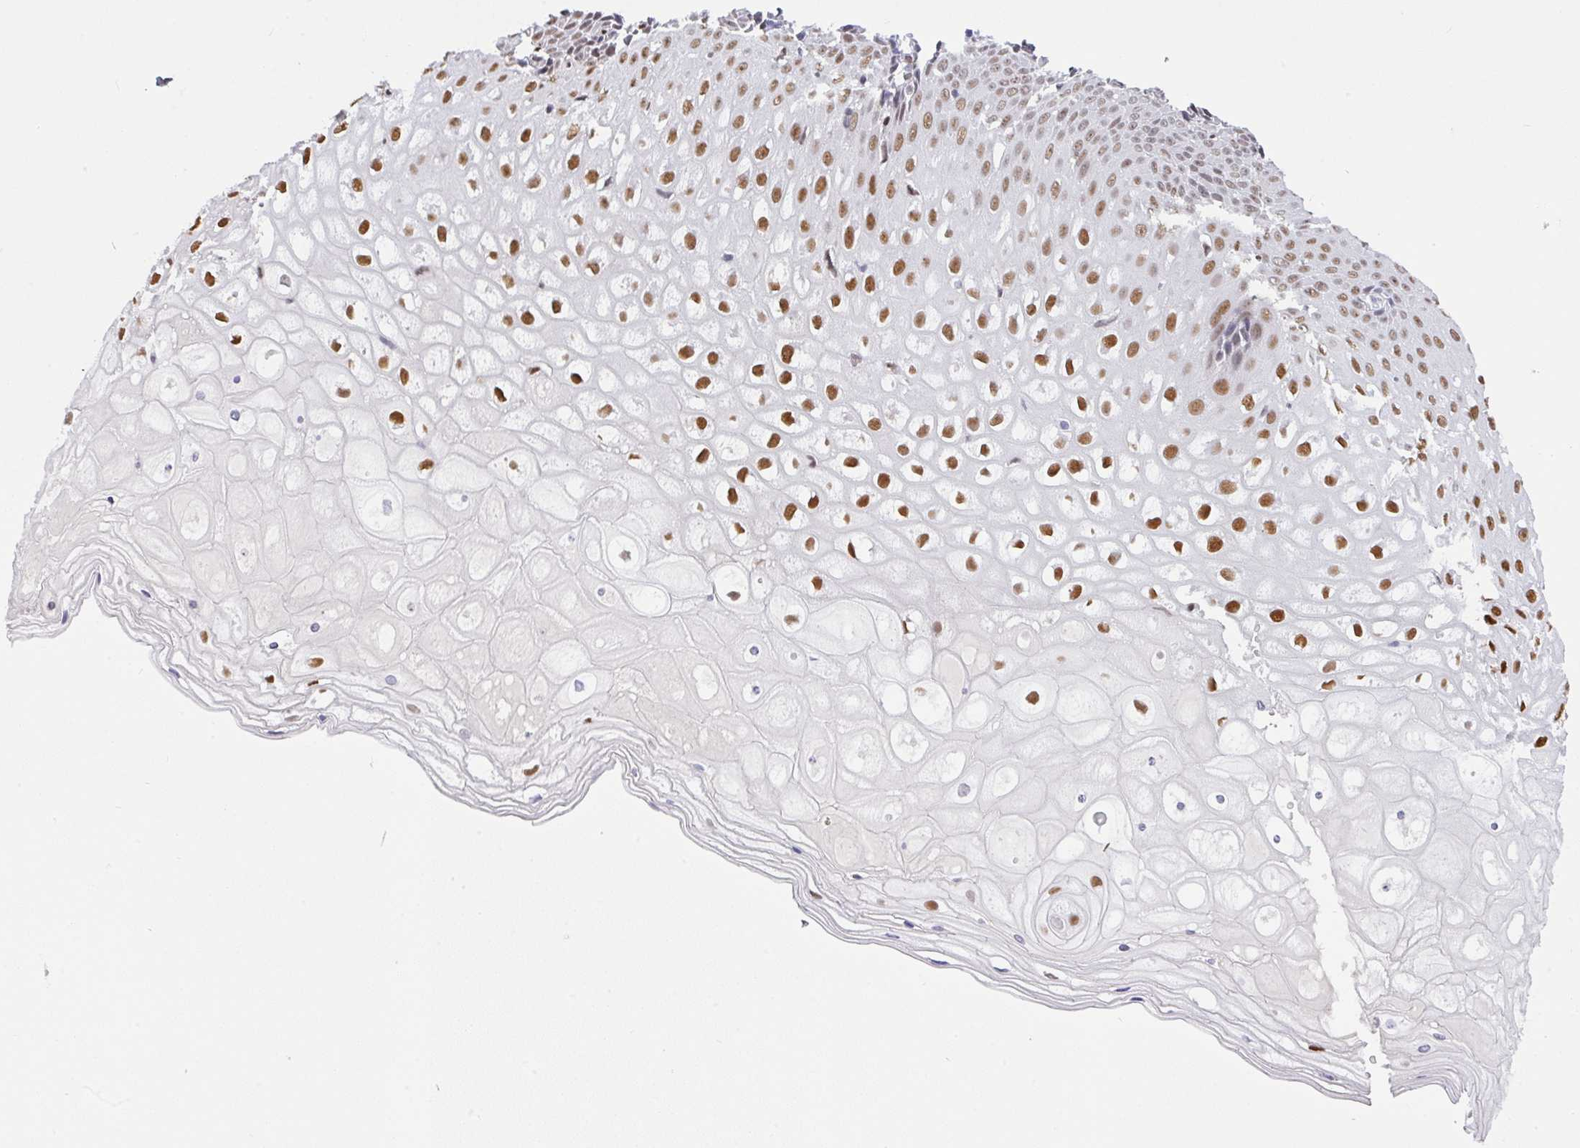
{"staining": {"intensity": "moderate", "quantity": ">75%", "location": "nuclear"}, "tissue": "cervix", "cell_type": "Glandular cells", "image_type": "normal", "snomed": [{"axis": "morphology", "description": "Normal tissue, NOS"}, {"axis": "topography", "description": "Cervix"}], "caption": "Immunohistochemistry (IHC) (DAB (3,3'-diaminobenzidine)) staining of normal human cervix demonstrates moderate nuclear protein positivity in approximately >75% of glandular cells. Immunohistochemistry (IHC) stains the protein in brown and the nuclei are stained blue.", "gene": "BBX", "patient": {"sex": "female", "age": 36}}